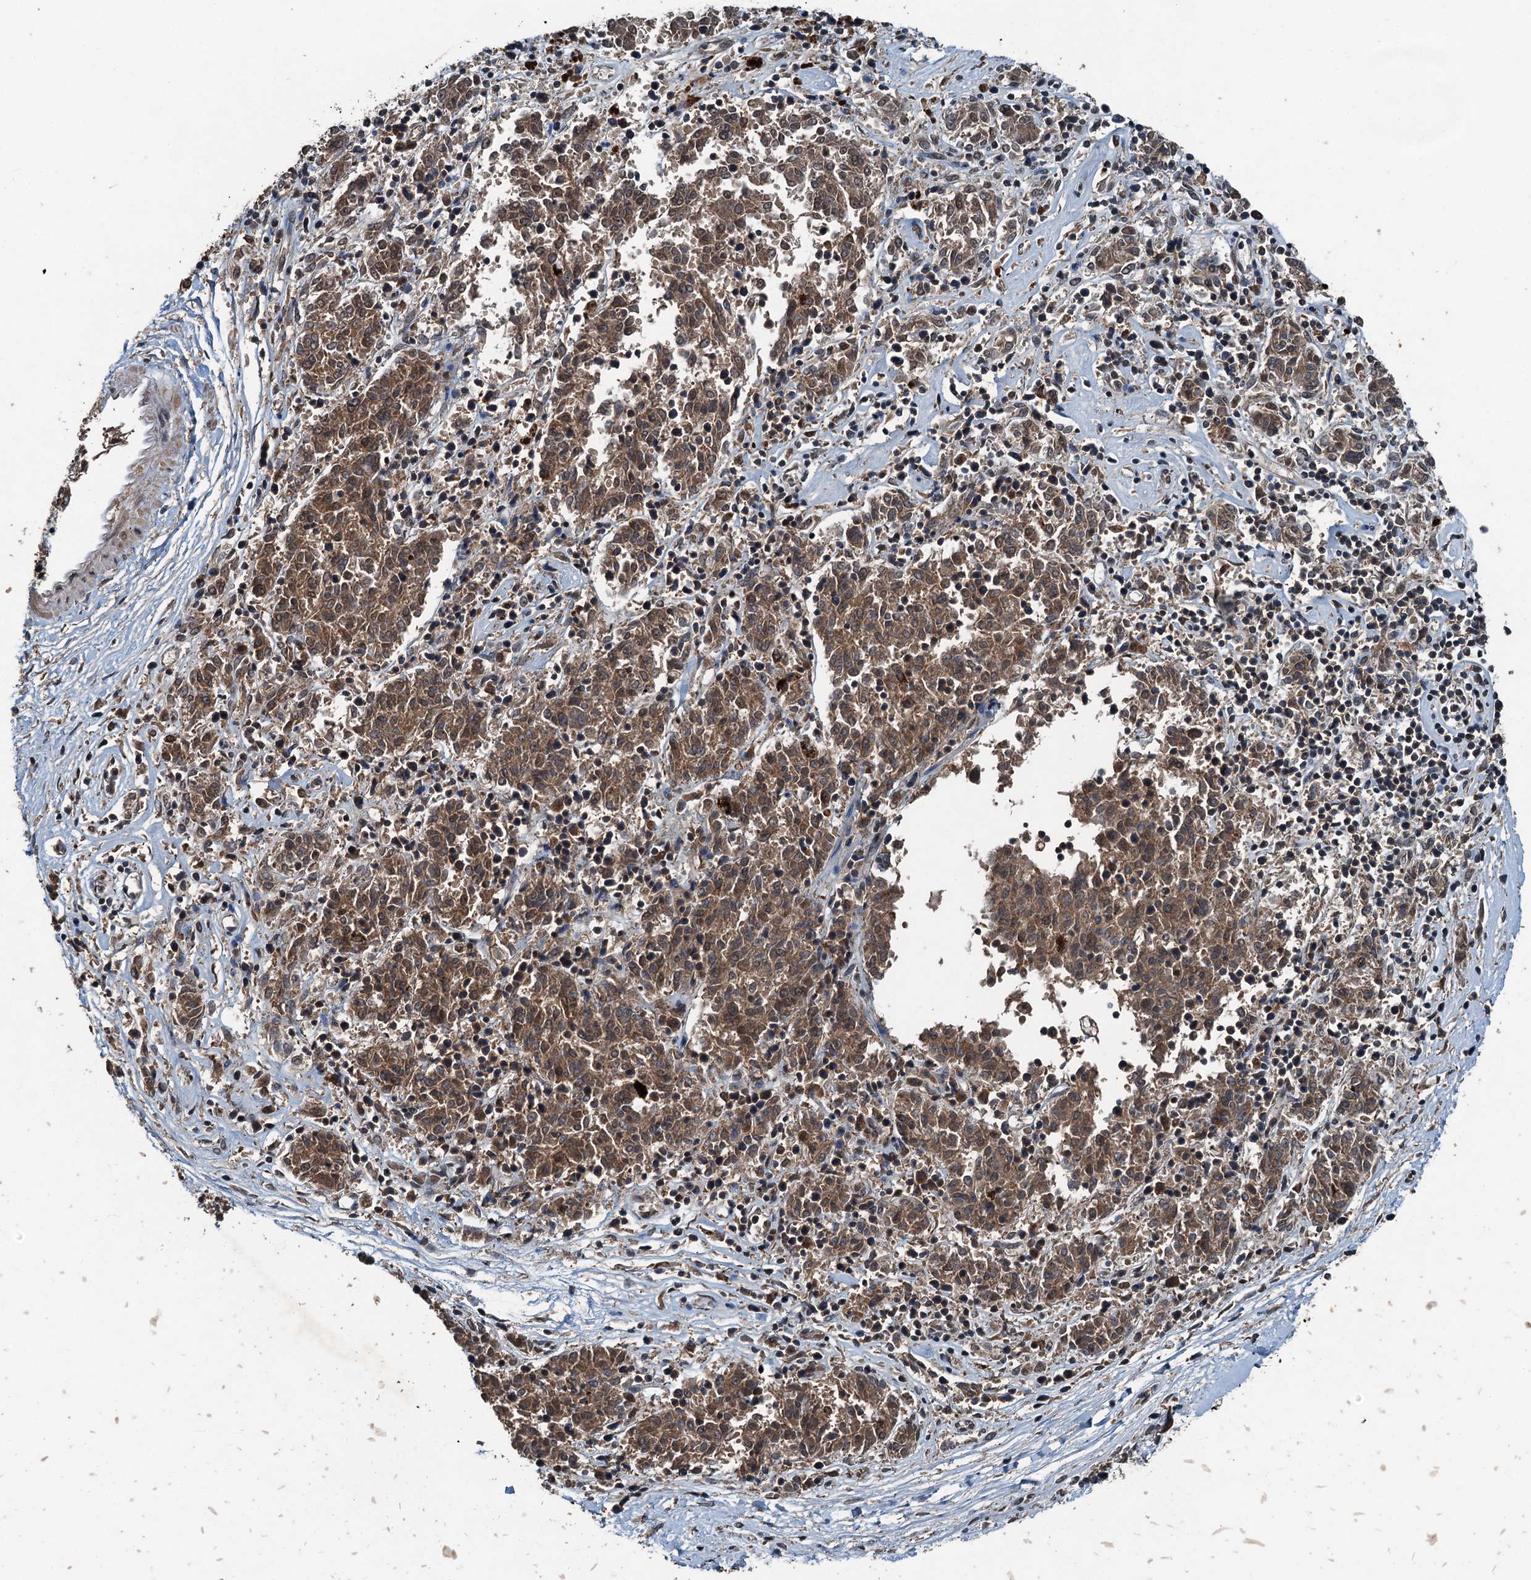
{"staining": {"intensity": "moderate", "quantity": ">75%", "location": "cytoplasmic/membranous,nuclear"}, "tissue": "melanoma", "cell_type": "Tumor cells", "image_type": "cancer", "snomed": [{"axis": "morphology", "description": "Malignant melanoma, NOS"}, {"axis": "topography", "description": "Skin"}], "caption": "This is a histology image of immunohistochemistry (IHC) staining of melanoma, which shows moderate staining in the cytoplasmic/membranous and nuclear of tumor cells.", "gene": "UBXN6", "patient": {"sex": "female", "age": 72}}